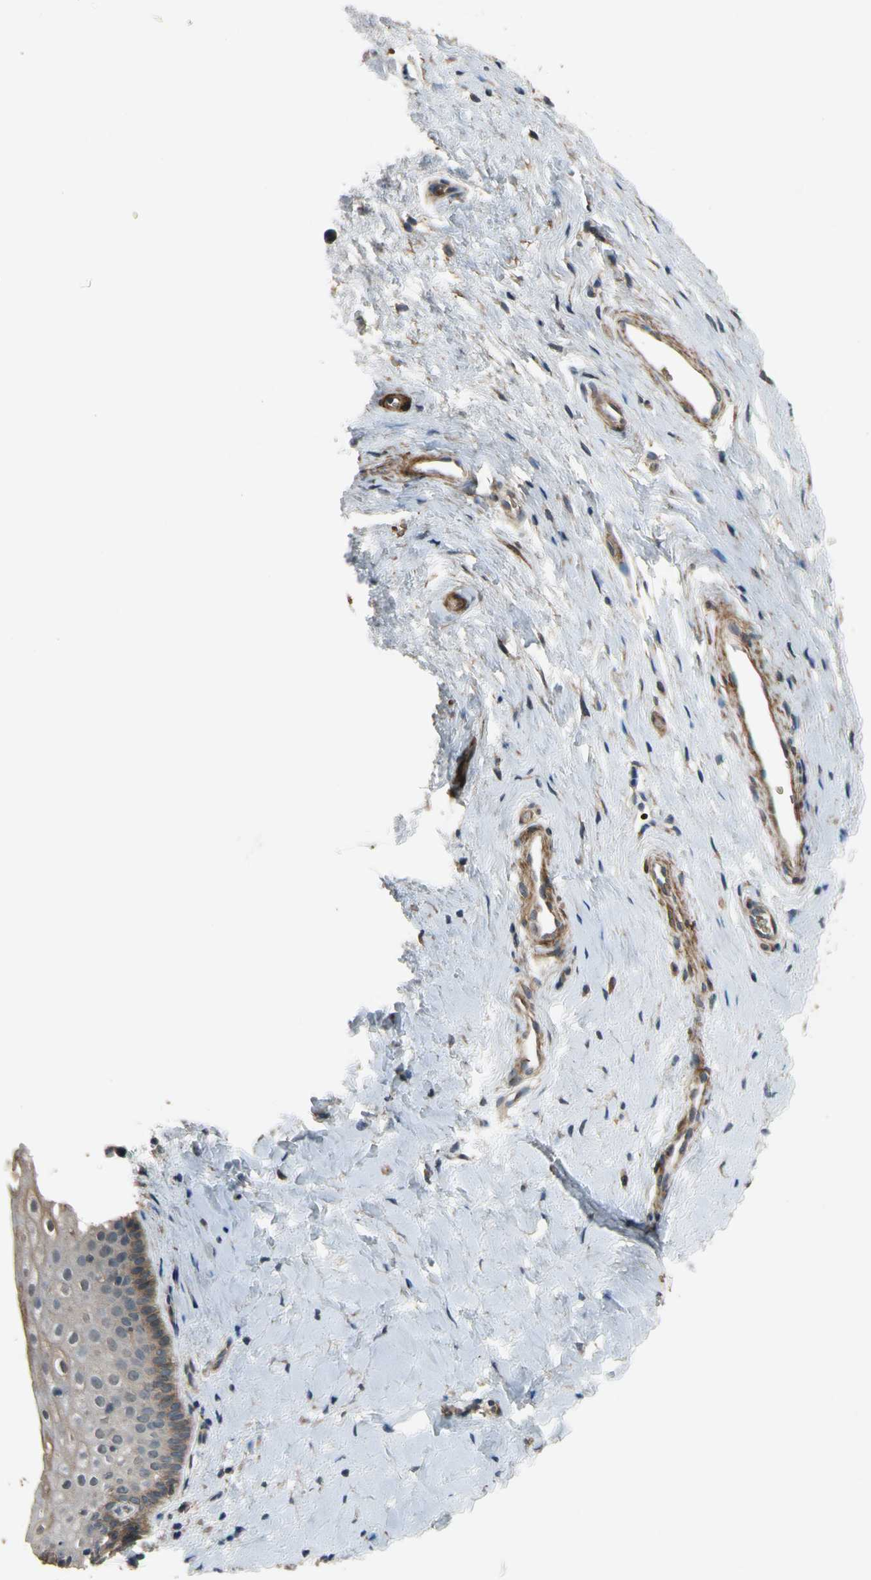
{"staining": {"intensity": "moderate", "quantity": "<25%", "location": "cytoplasmic/membranous"}, "tissue": "cervix", "cell_type": "Glandular cells", "image_type": "normal", "snomed": [{"axis": "morphology", "description": "Normal tissue, NOS"}, {"axis": "topography", "description": "Cervix"}], "caption": "A photomicrograph of human cervix stained for a protein reveals moderate cytoplasmic/membranous brown staining in glandular cells. The staining was performed using DAB (3,3'-diaminobenzidine) to visualize the protein expression in brown, while the nuclei were stained in blue with hematoxylin (Magnification: 20x).", "gene": "MST1R", "patient": {"sex": "female", "age": 53}}